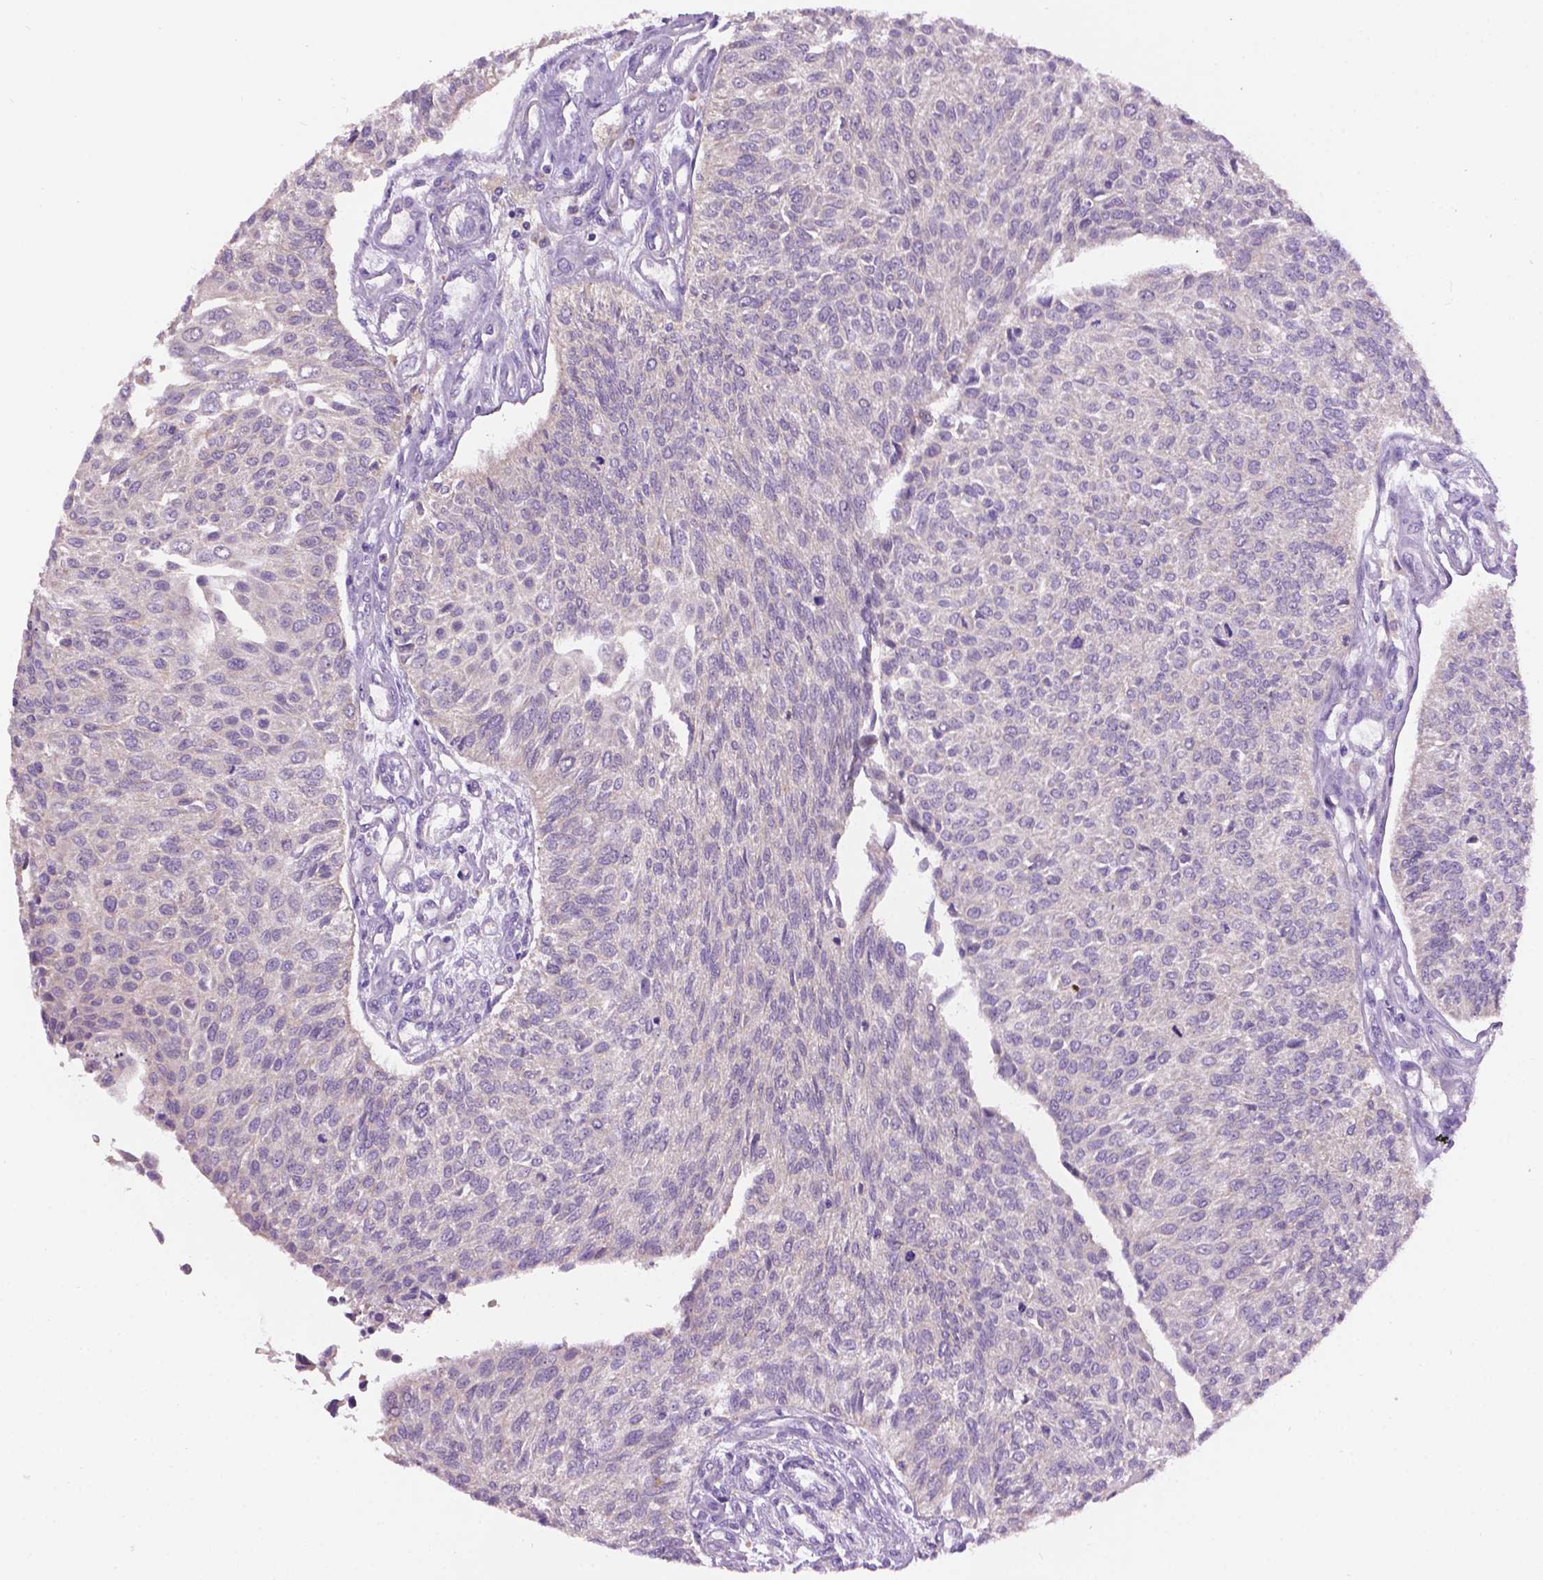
{"staining": {"intensity": "negative", "quantity": "none", "location": "none"}, "tissue": "urothelial cancer", "cell_type": "Tumor cells", "image_type": "cancer", "snomed": [{"axis": "morphology", "description": "Urothelial carcinoma, NOS"}, {"axis": "topography", "description": "Urinary bladder"}], "caption": "There is no significant positivity in tumor cells of urothelial cancer.", "gene": "CDH7", "patient": {"sex": "male", "age": 55}}